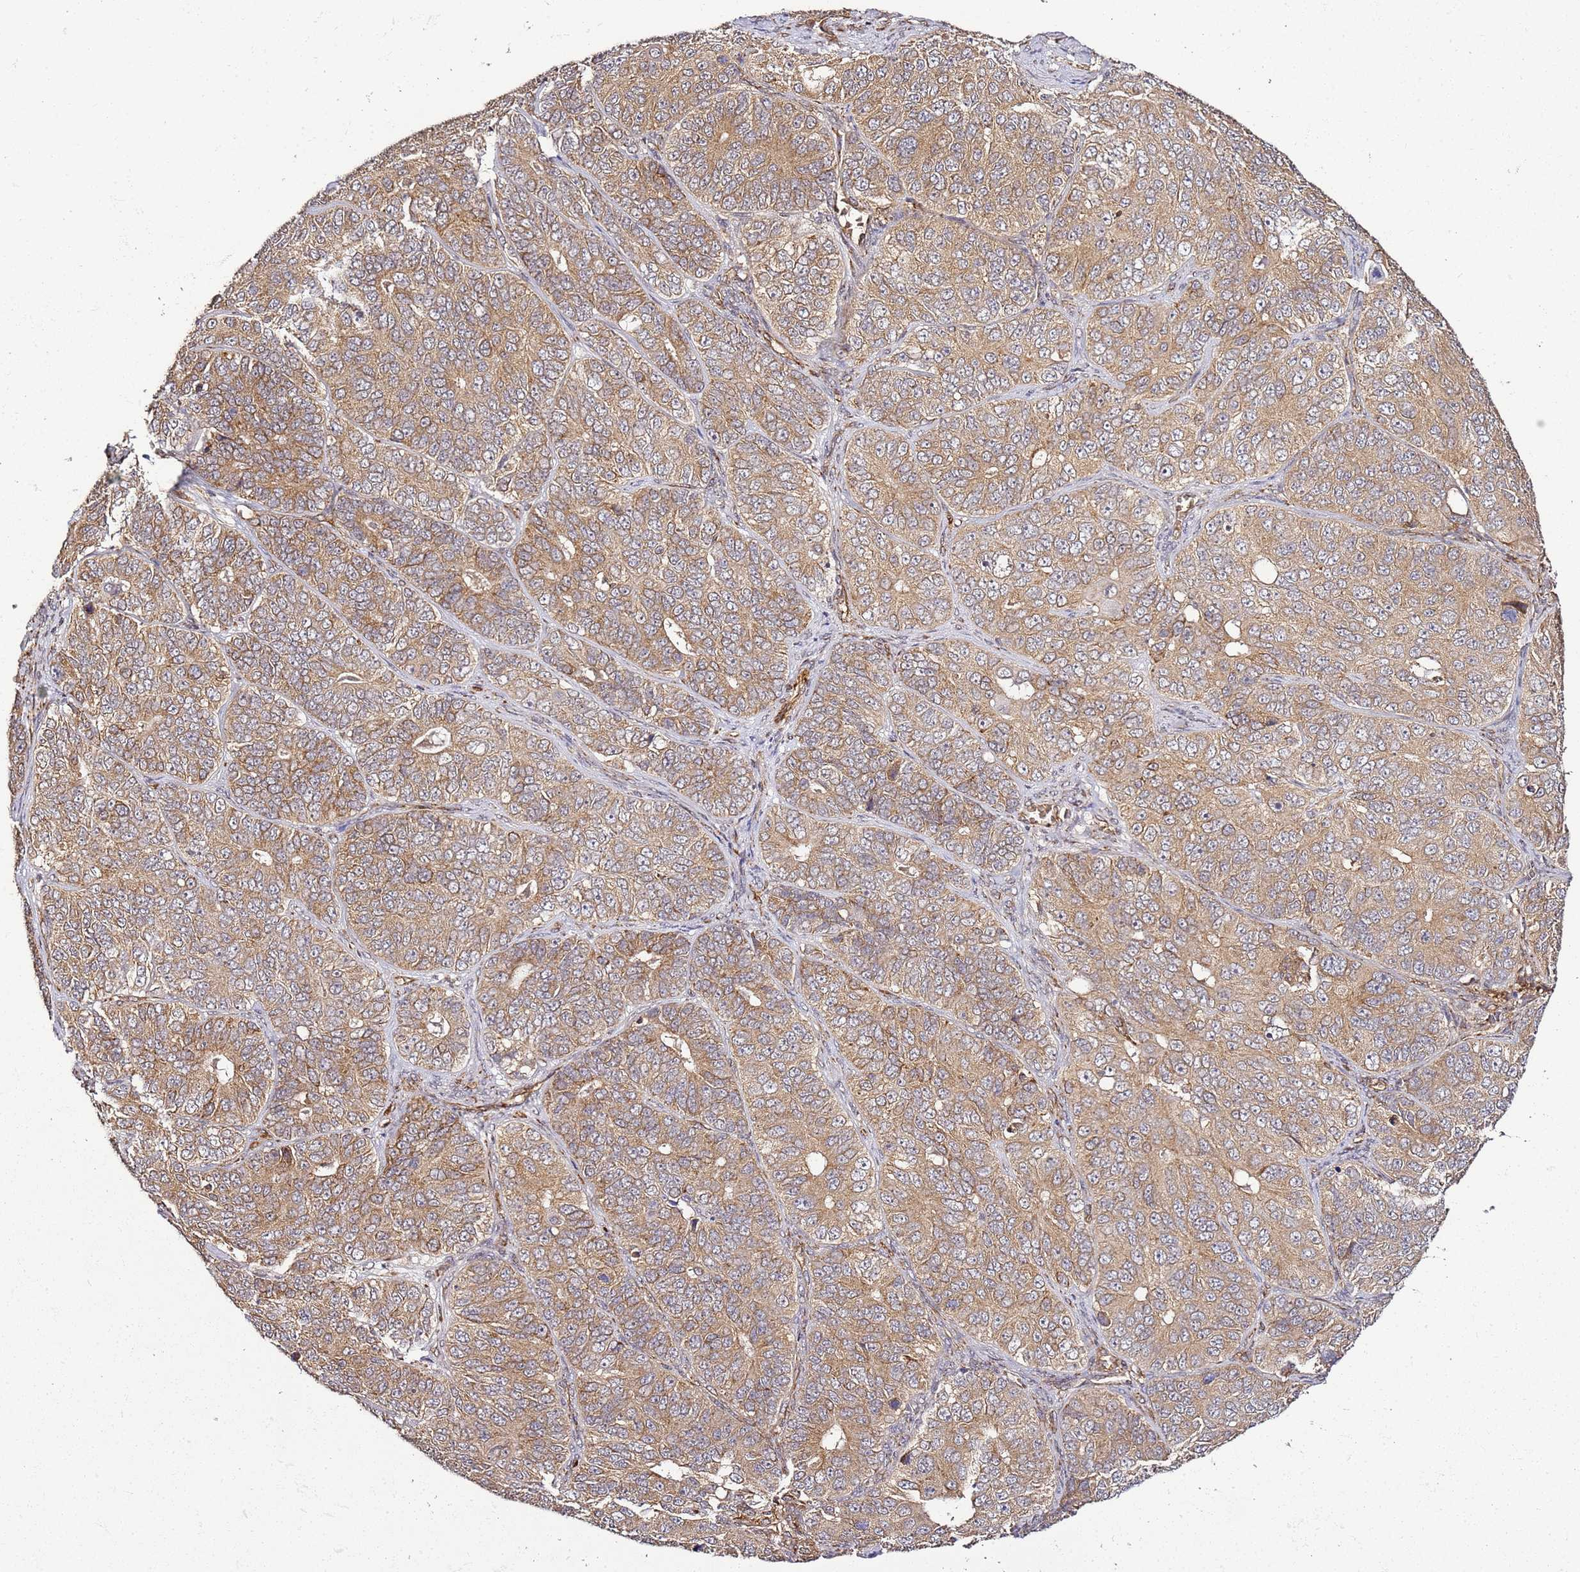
{"staining": {"intensity": "moderate", "quantity": ">75%", "location": "cytoplasmic/membranous"}, "tissue": "ovarian cancer", "cell_type": "Tumor cells", "image_type": "cancer", "snomed": [{"axis": "morphology", "description": "Carcinoma, endometroid"}, {"axis": "topography", "description": "Ovary"}], "caption": "High-magnification brightfield microscopy of ovarian cancer (endometroid carcinoma) stained with DAB (3,3'-diaminobenzidine) (brown) and counterstained with hematoxylin (blue). tumor cells exhibit moderate cytoplasmic/membranous staining is appreciated in approximately>75% of cells.", "gene": "TM2D2", "patient": {"sex": "female", "age": 51}}